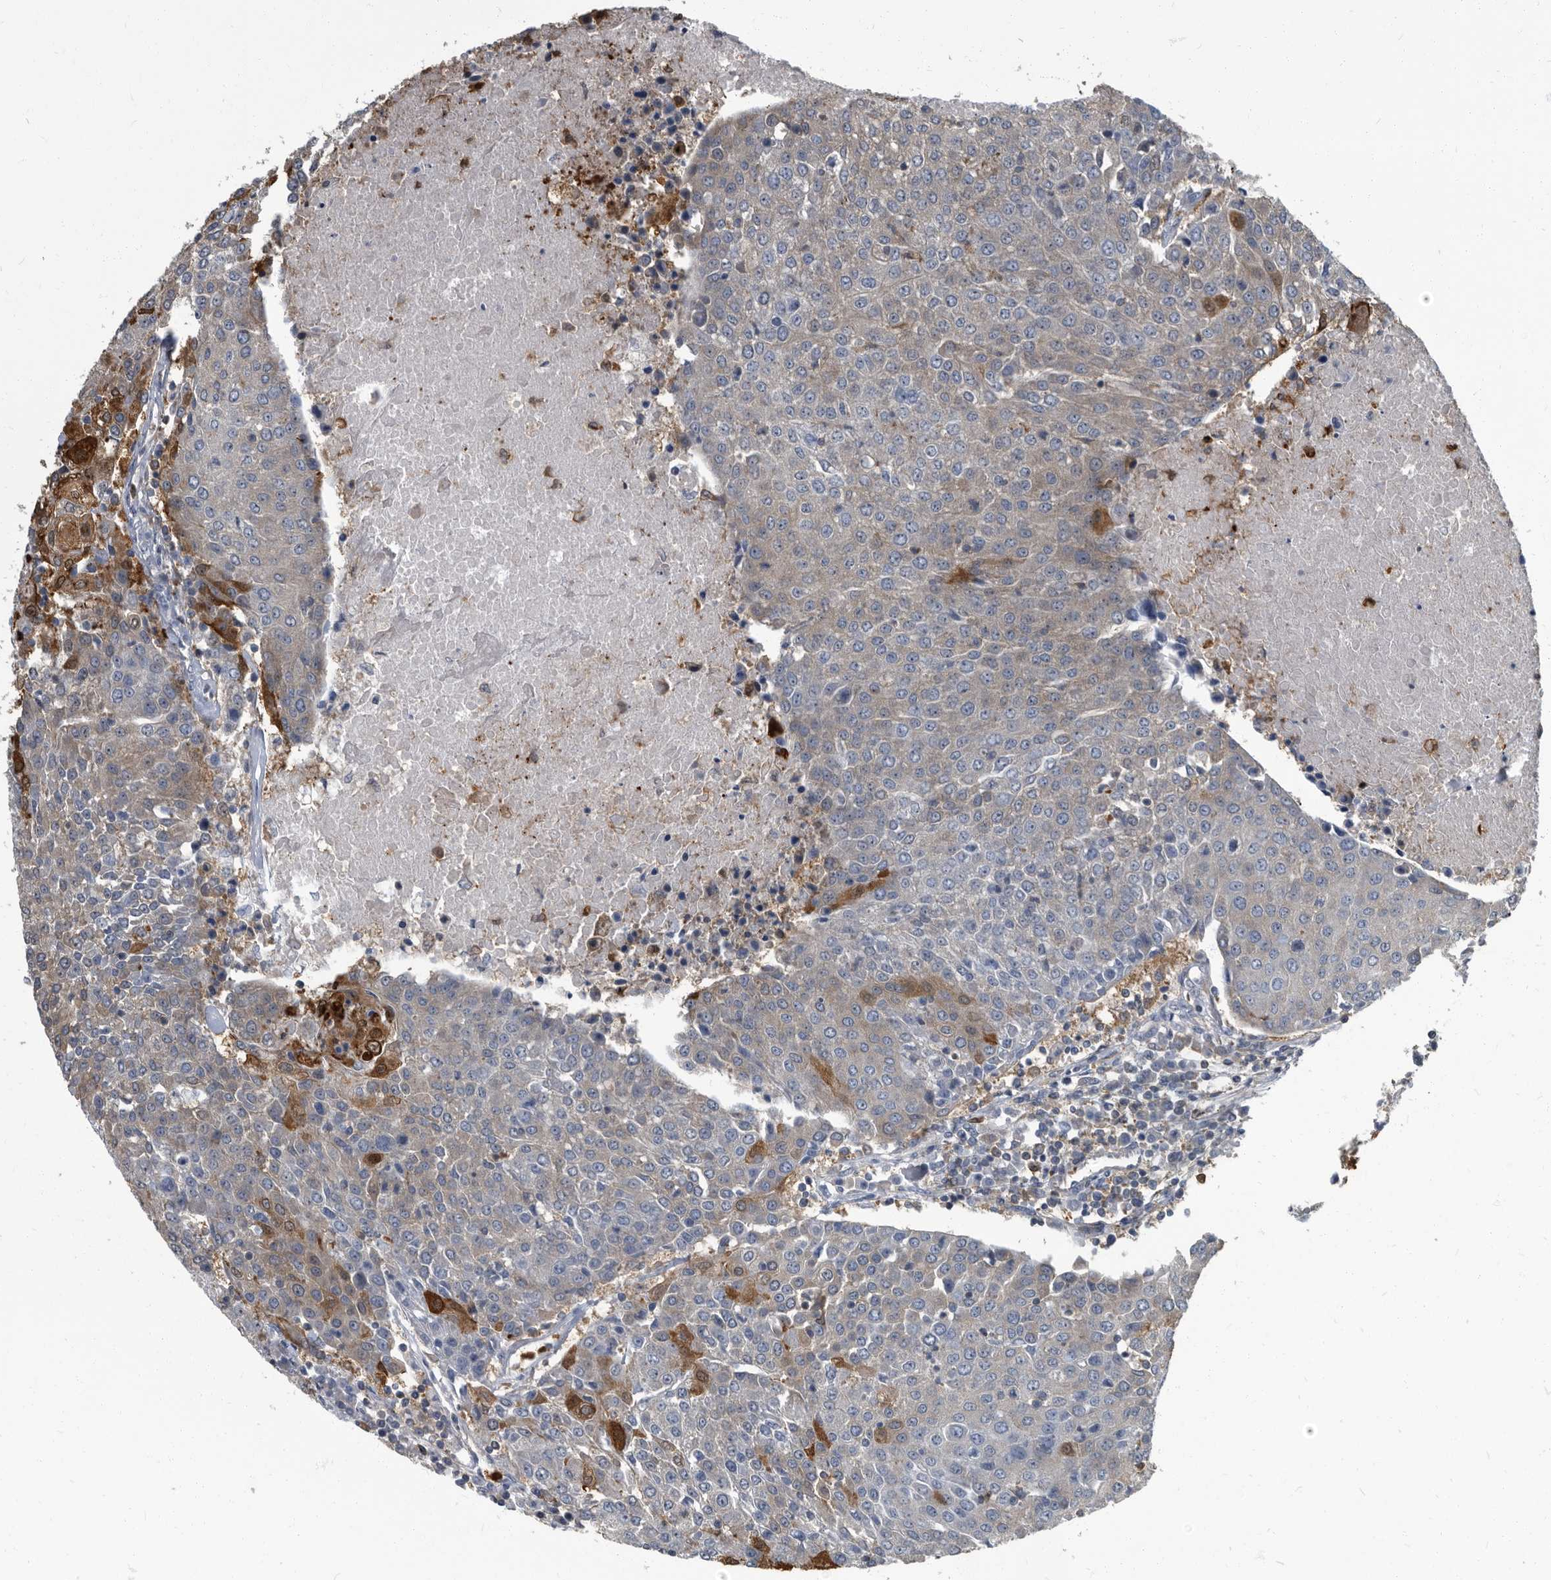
{"staining": {"intensity": "strong", "quantity": "<25%", "location": "cytoplasmic/membranous"}, "tissue": "urothelial cancer", "cell_type": "Tumor cells", "image_type": "cancer", "snomed": [{"axis": "morphology", "description": "Urothelial carcinoma, High grade"}, {"axis": "topography", "description": "Urinary bladder"}], "caption": "A brown stain labels strong cytoplasmic/membranous positivity of a protein in urothelial cancer tumor cells. The staining was performed using DAB to visualize the protein expression in brown, while the nuclei were stained in blue with hematoxylin (Magnification: 20x).", "gene": "CDV3", "patient": {"sex": "female", "age": 85}}